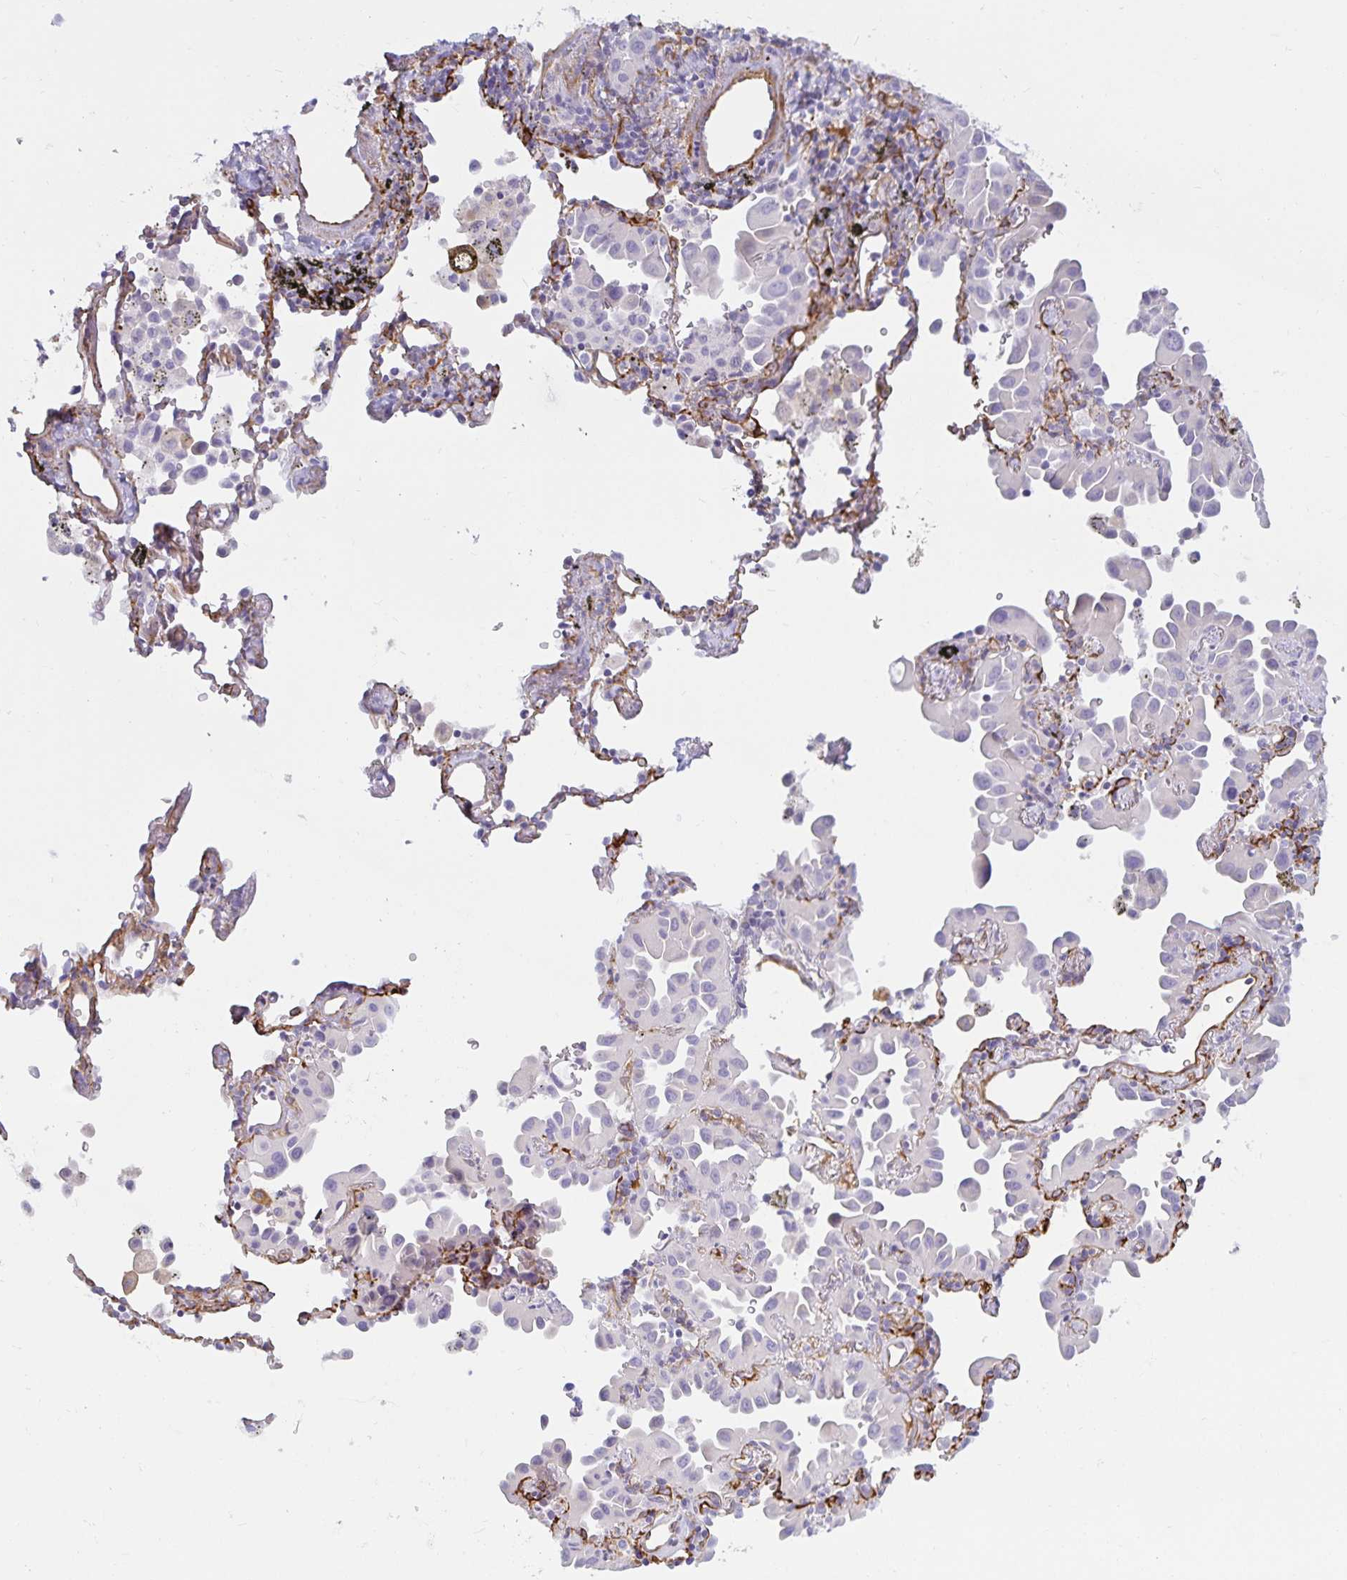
{"staining": {"intensity": "negative", "quantity": "none", "location": "none"}, "tissue": "lung cancer", "cell_type": "Tumor cells", "image_type": "cancer", "snomed": [{"axis": "morphology", "description": "Adenocarcinoma, NOS"}, {"axis": "topography", "description": "Lung"}], "caption": "This is a histopathology image of immunohistochemistry staining of adenocarcinoma (lung), which shows no staining in tumor cells.", "gene": "SPAG4", "patient": {"sex": "male", "age": 68}}